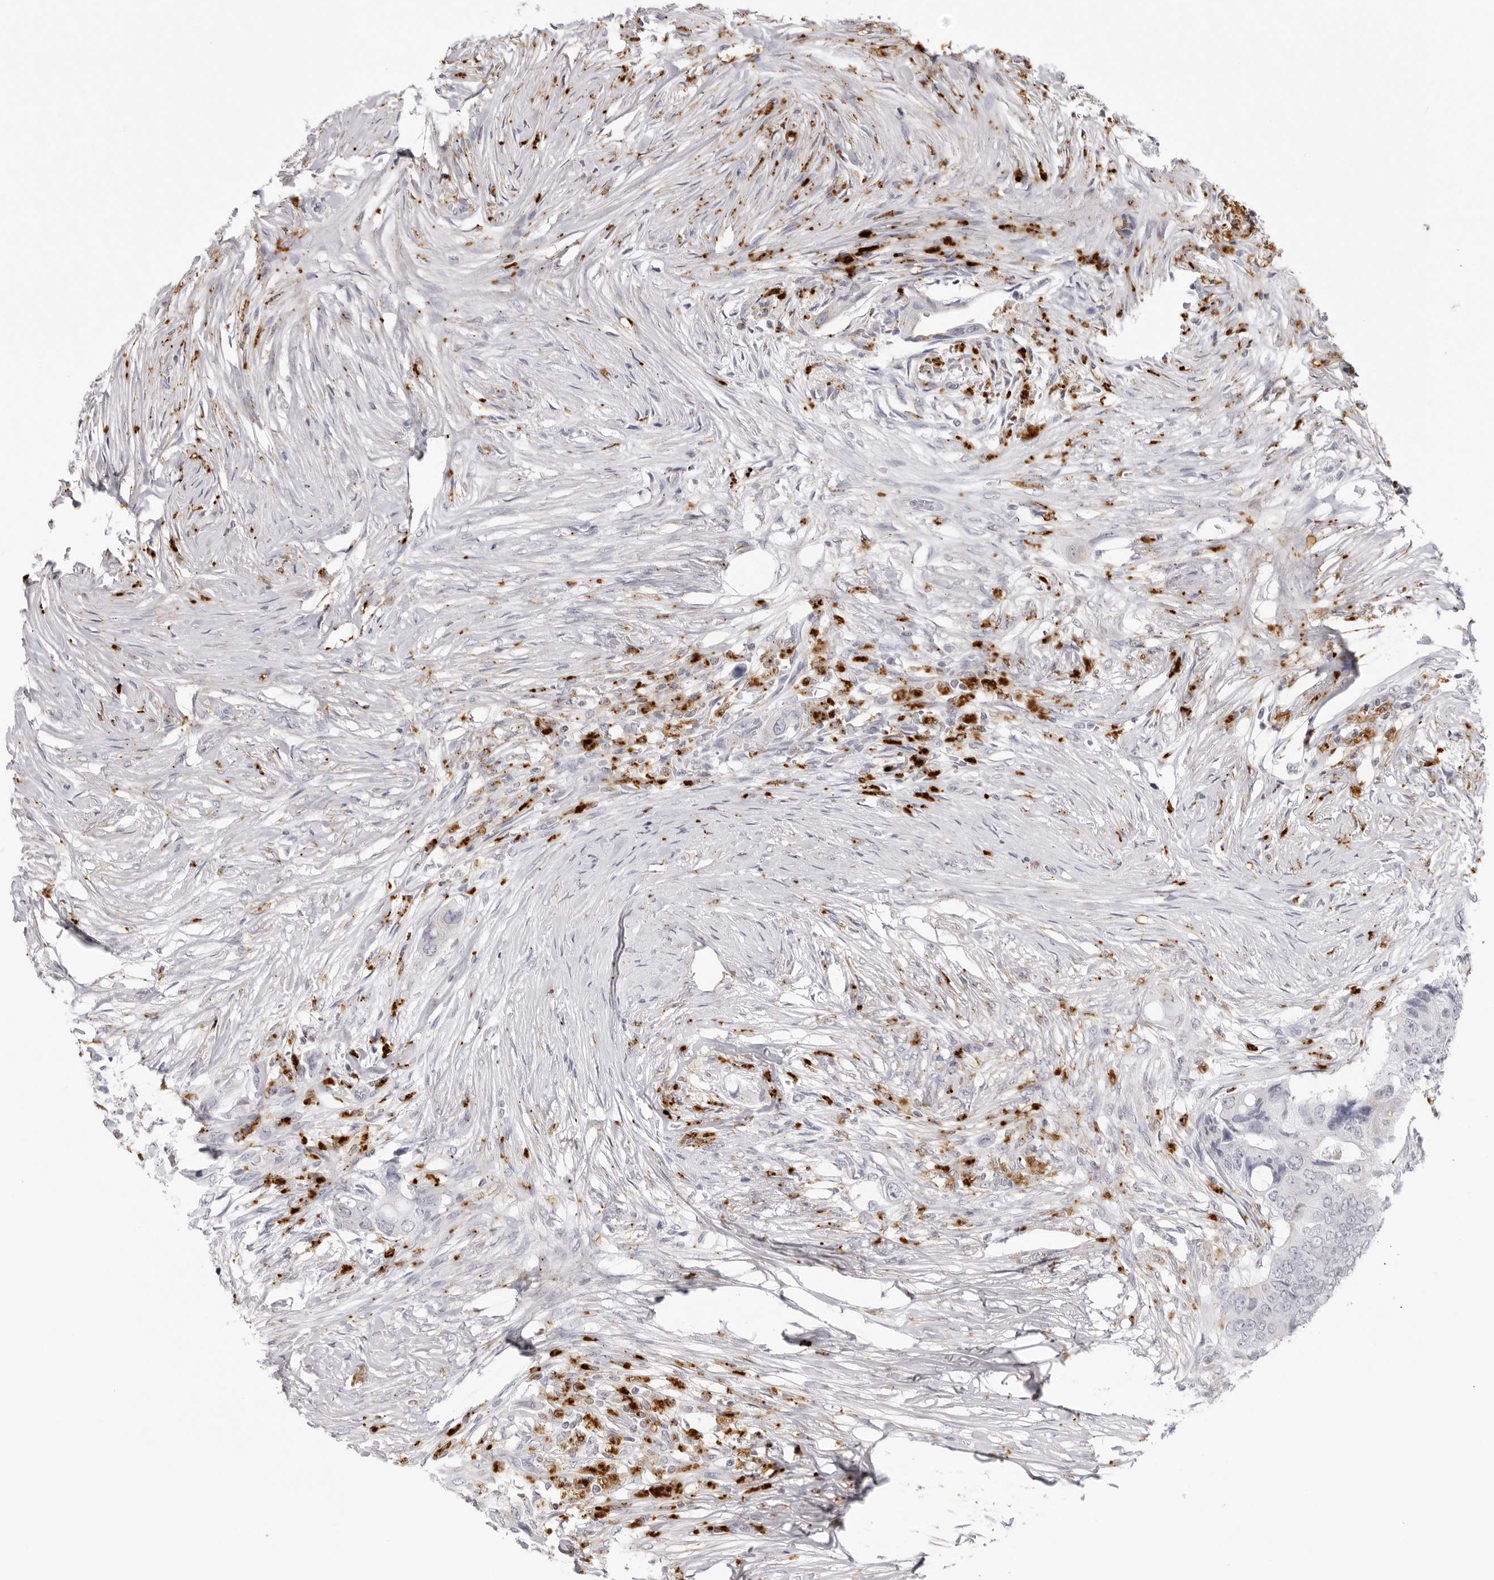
{"staining": {"intensity": "negative", "quantity": "none", "location": "none"}, "tissue": "colorectal cancer", "cell_type": "Tumor cells", "image_type": "cancer", "snomed": [{"axis": "morphology", "description": "Adenocarcinoma, NOS"}, {"axis": "topography", "description": "Colon"}], "caption": "IHC image of neoplastic tissue: human adenocarcinoma (colorectal) stained with DAB (3,3'-diaminobenzidine) reveals no significant protein staining in tumor cells.", "gene": "IL25", "patient": {"sex": "male", "age": 71}}